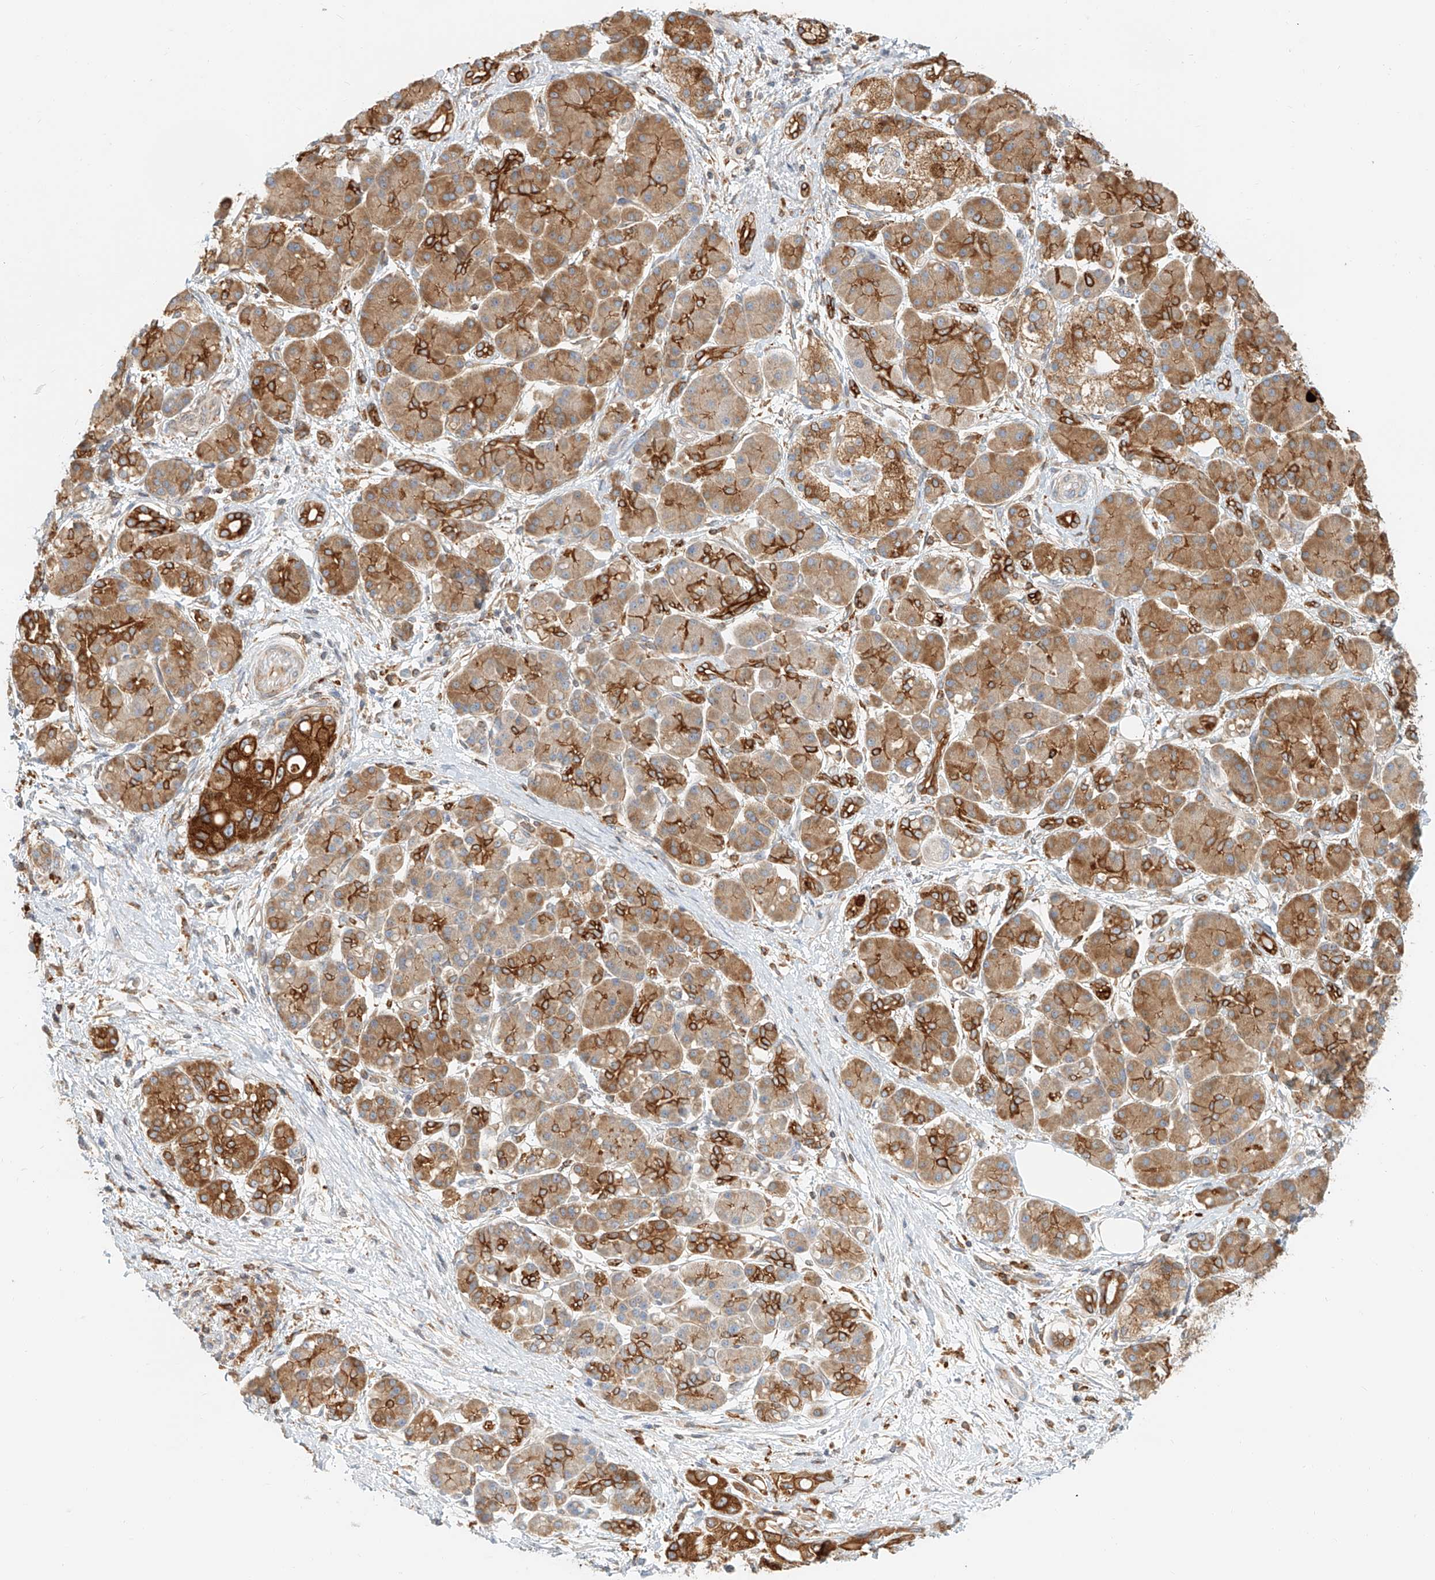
{"staining": {"intensity": "strong", "quantity": ">75%", "location": "cytoplasmic/membranous"}, "tissue": "pancreatic cancer", "cell_type": "Tumor cells", "image_type": "cancer", "snomed": [{"axis": "morphology", "description": "Normal tissue, NOS"}, {"axis": "morphology", "description": "Adenocarcinoma, NOS"}, {"axis": "topography", "description": "Pancreas"}], "caption": "This image displays IHC staining of pancreatic adenocarcinoma, with high strong cytoplasmic/membranous expression in approximately >75% of tumor cells.", "gene": "DHRS7", "patient": {"sex": "female", "age": 68}}